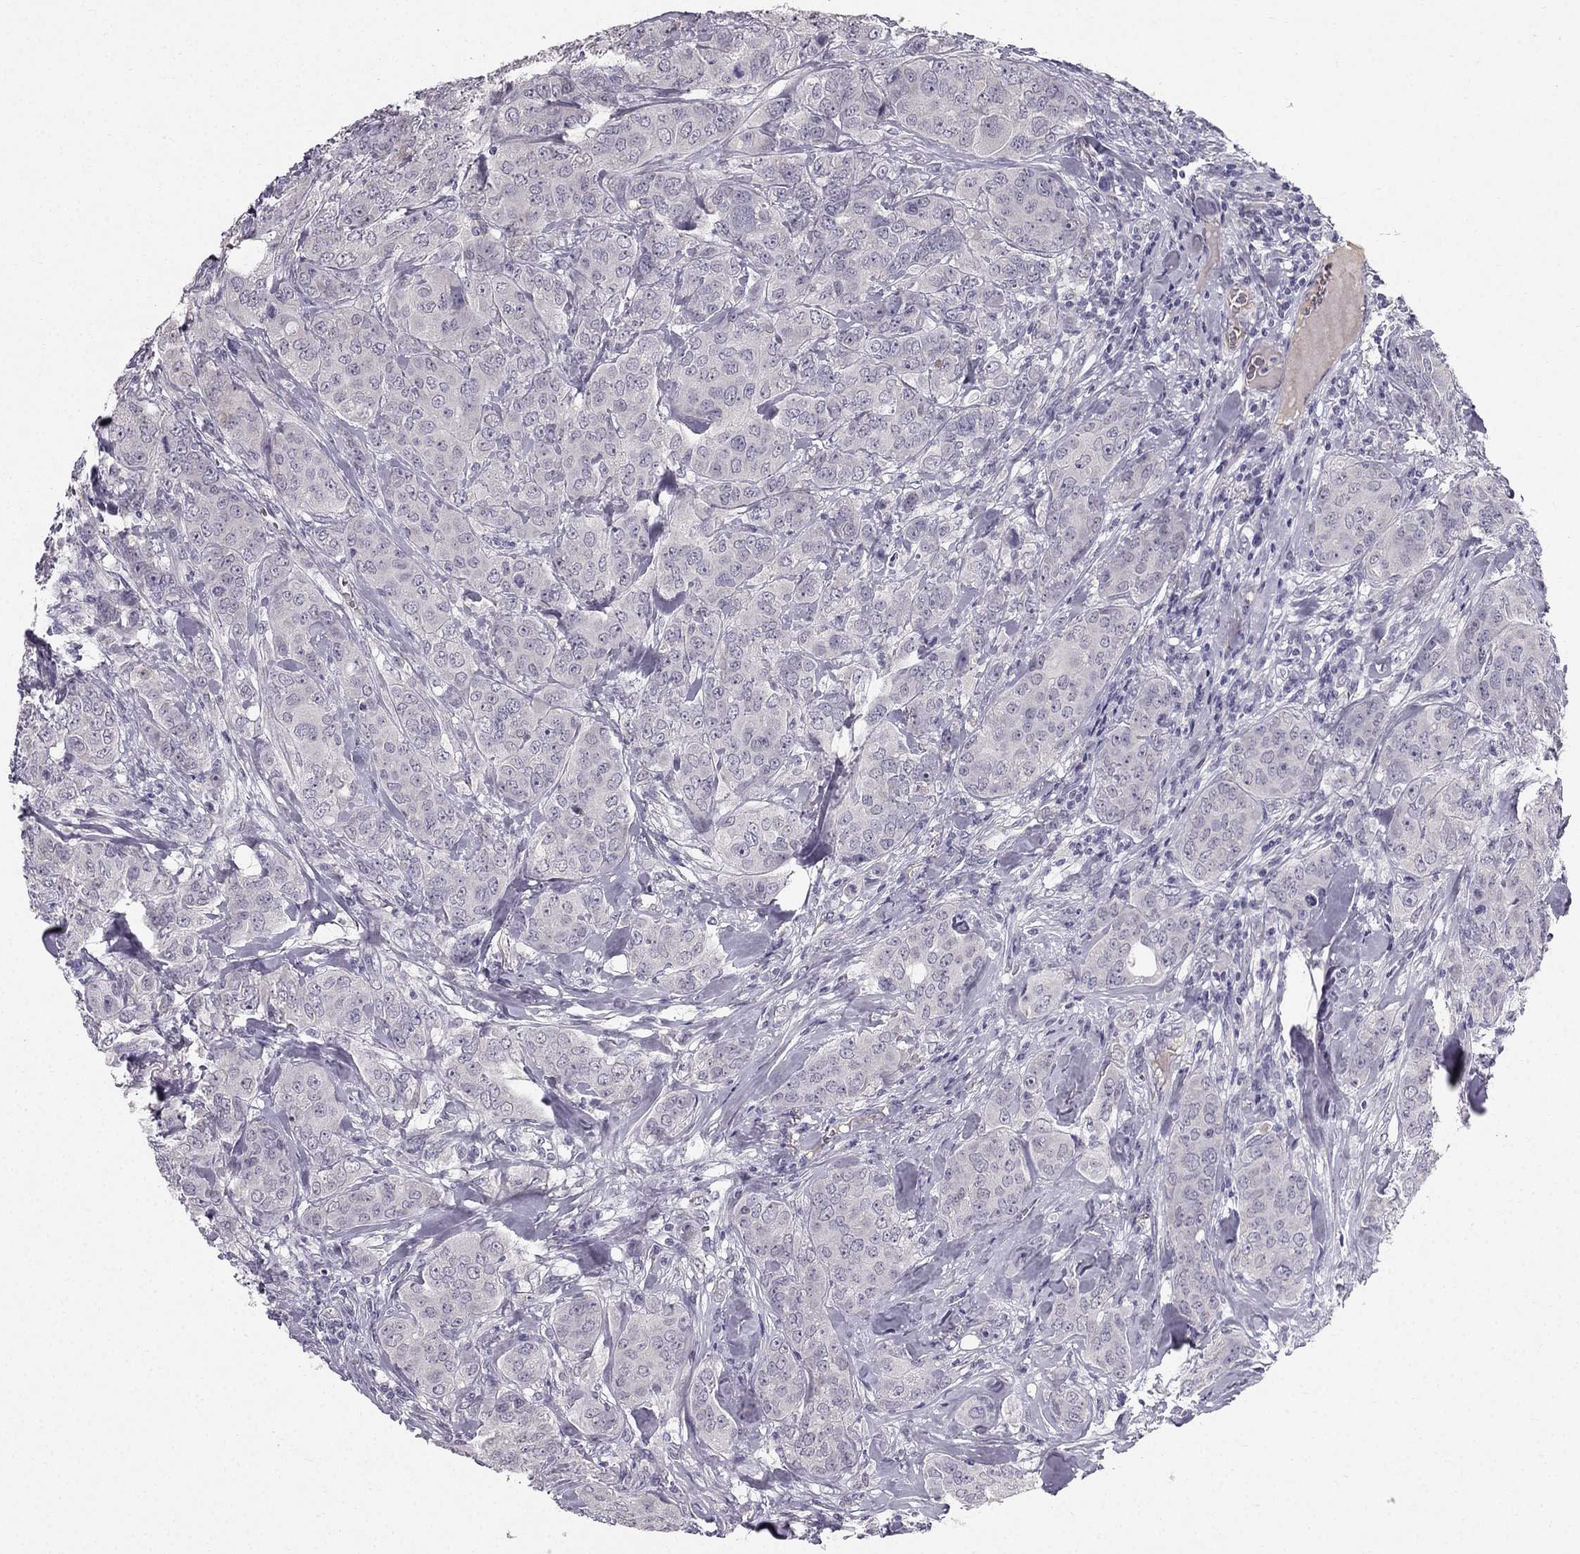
{"staining": {"intensity": "negative", "quantity": "none", "location": "none"}, "tissue": "breast cancer", "cell_type": "Tumor cells", "image_type": "cancer", "snomed": [{"axis": "morphology", "description": "Duct carcinoma"}, {"axis": "topography", "description": "Breast"}], "caption": "An image of breast cancer stained for a protein demonstrates no brown staining in tumor cells.", "gene": "TSPYL5", "patient": {"sex": "female", "age": 43}}